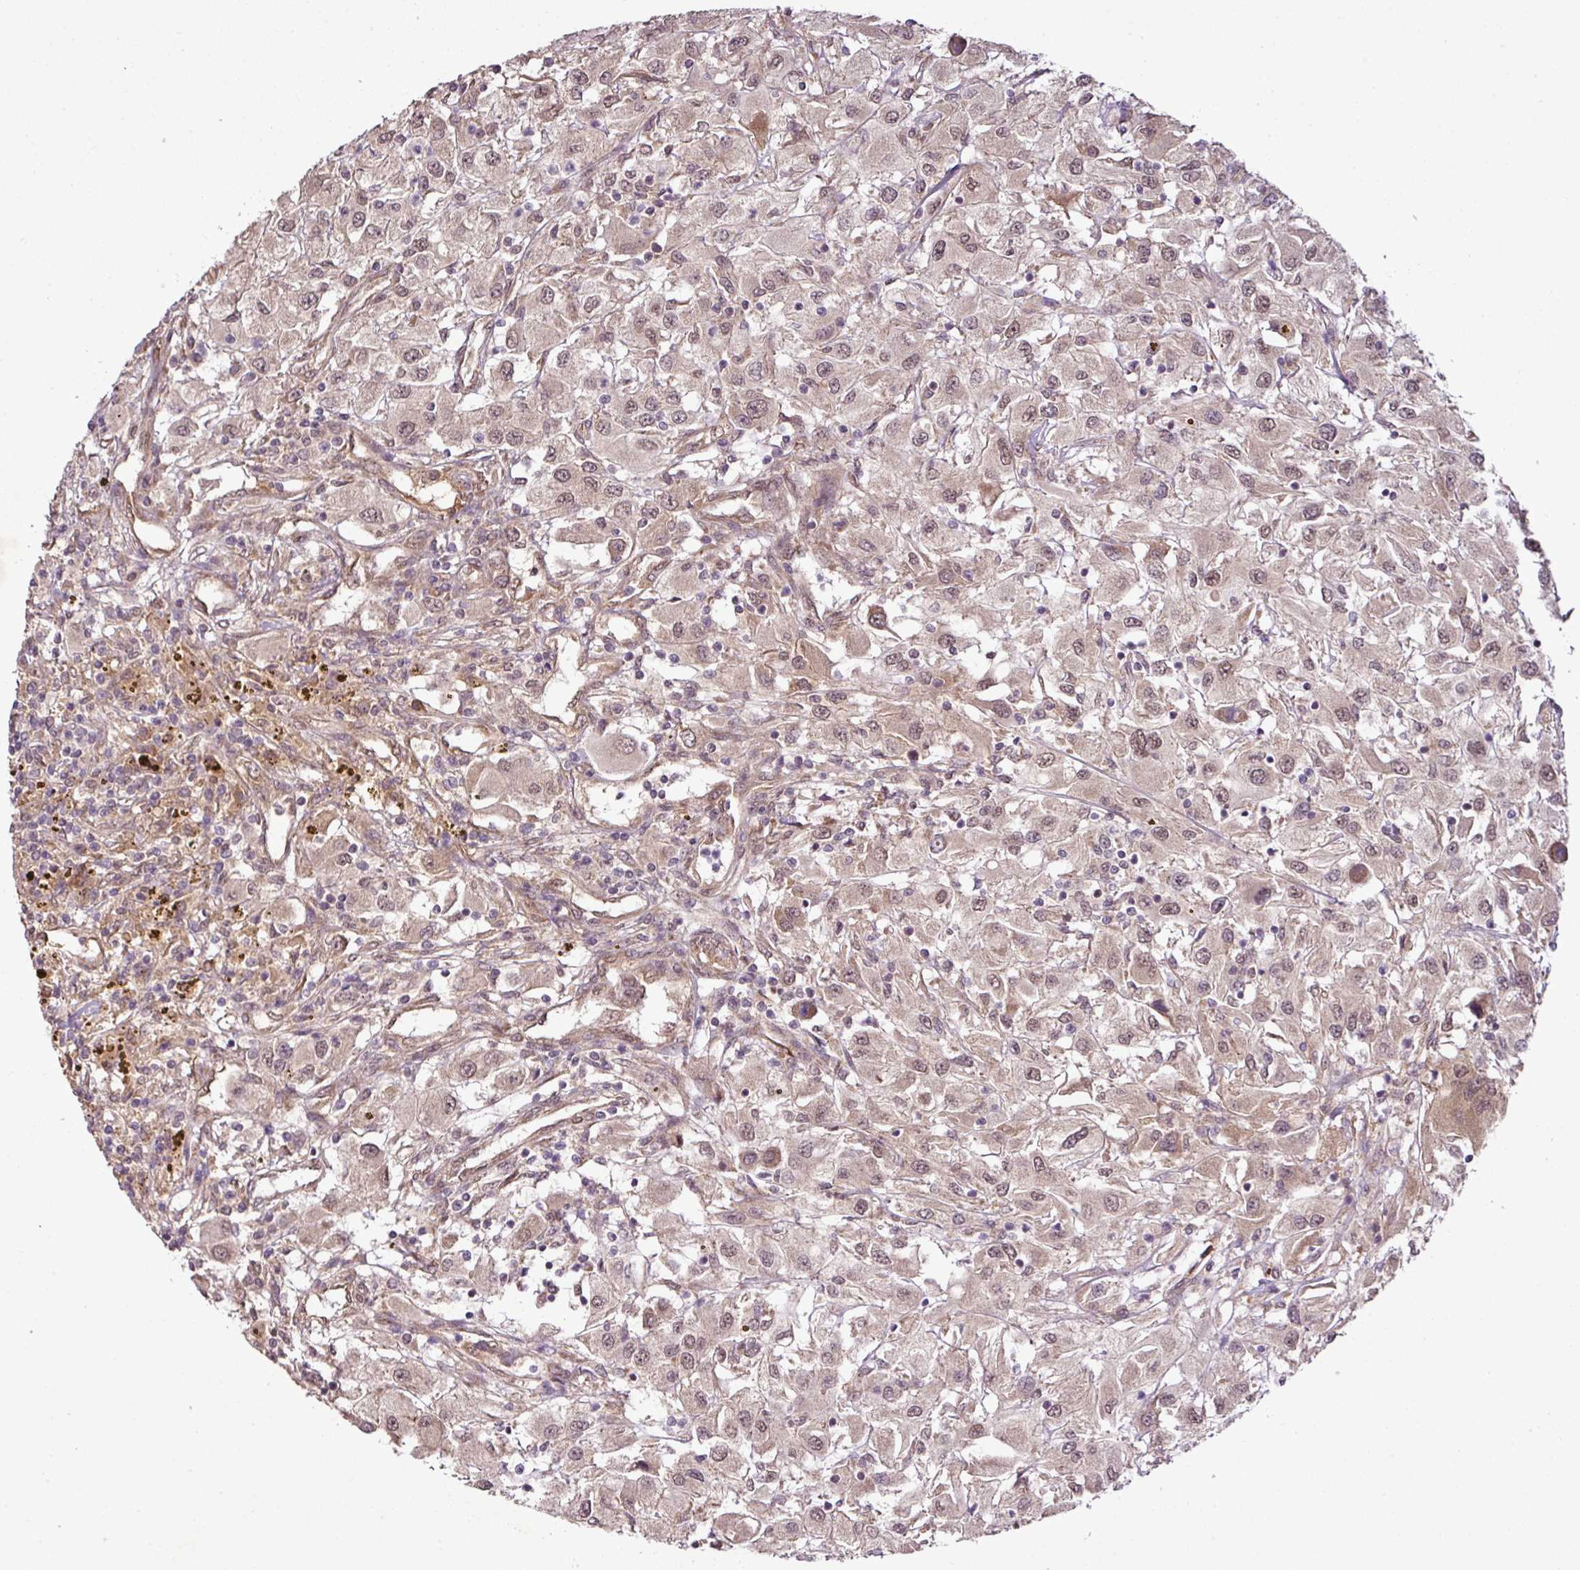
{"staining": {"intensity": "weak", "quantity": ">75%", "location": "nuclear"}, "tissue": "renal cancer", "cell_type": "Tumor cells", "image_type": "cancer", "snomed": [{"axis": "morphology", "description": "Adenocarcinoma, NOS"}, {"axis": "topography", "description": "Kidney"}], "caption": "This is an image of immunohistochemistry staining of renal cancer (adenocarcinoma), which shows weak expression in the nuclear of tumor cells.", "gene": "DNAAF4", "patient": {"sex": "female", "age": 67}}